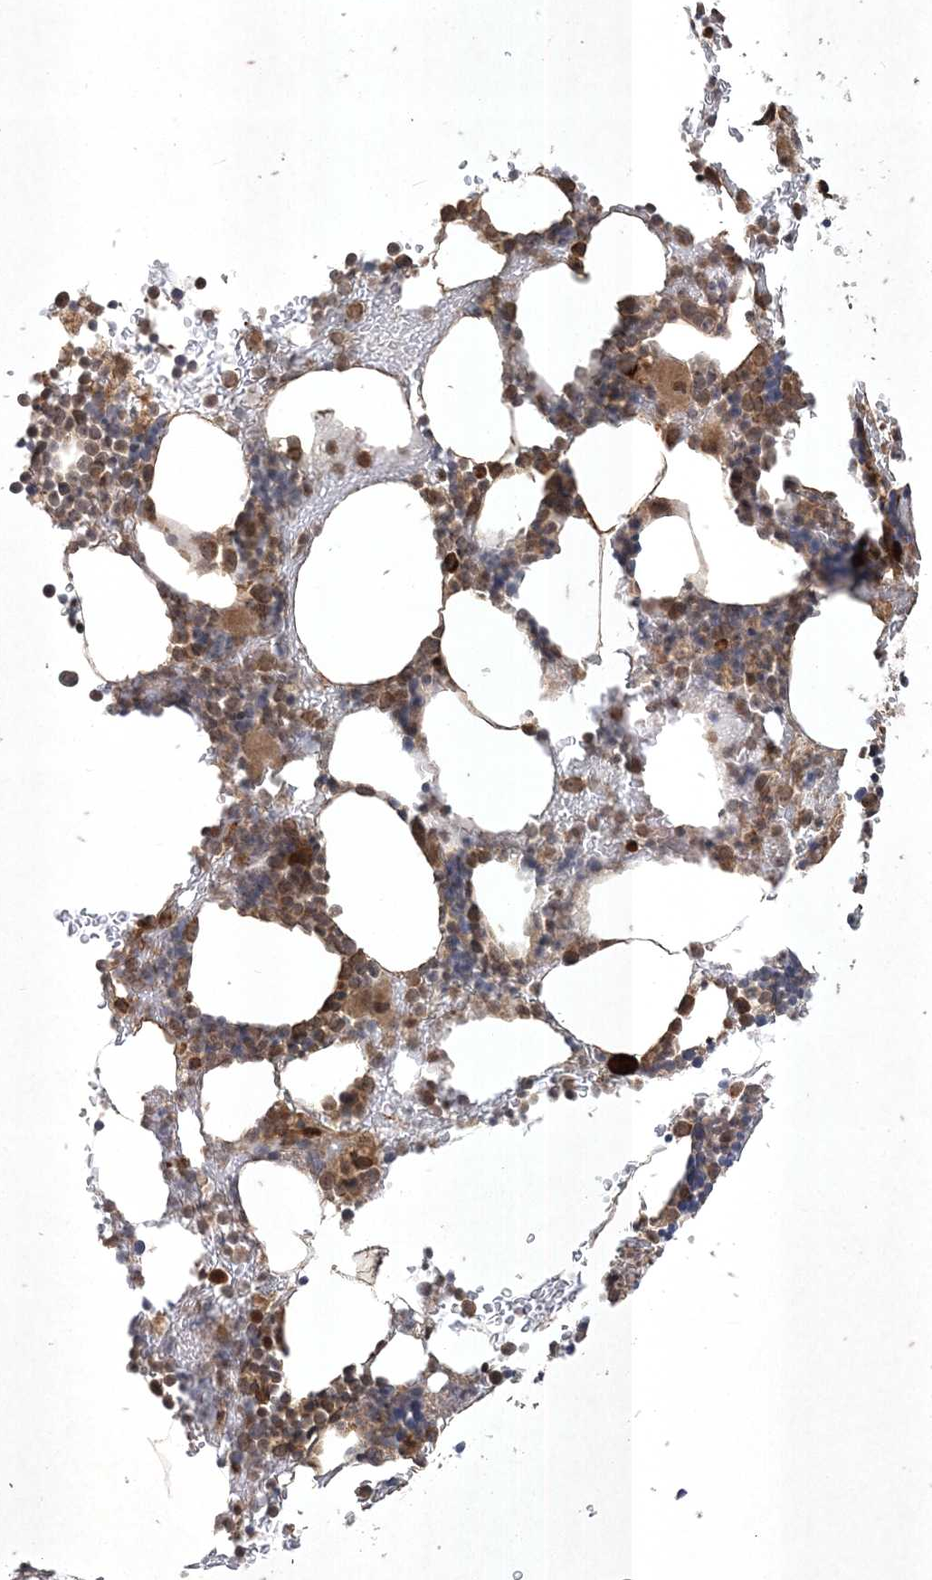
{"staining": {"intensity": "strong", "quantity": "25%-75%", "location": "cytoplasmic/membranous,nuclear"}, "tissue": "bone marrow", "cell_type": "Hematopoietic cells", "image_type": "normal", "snomed": [{"axis": "morphology", "description": "Normal tissue, NOS"}, {"axis": "topography", "description": "Bone marrow"}], "caption": "The histopathology image demonstrates immunohistochemical staining of normal bone marrow. There is strong cytoplasmic/membranous,nuclear positivity is appreciated in approximately 25%-75% of hematopoietic cells.", "gene": "RRAS", "patient": {"sex": "male"}}